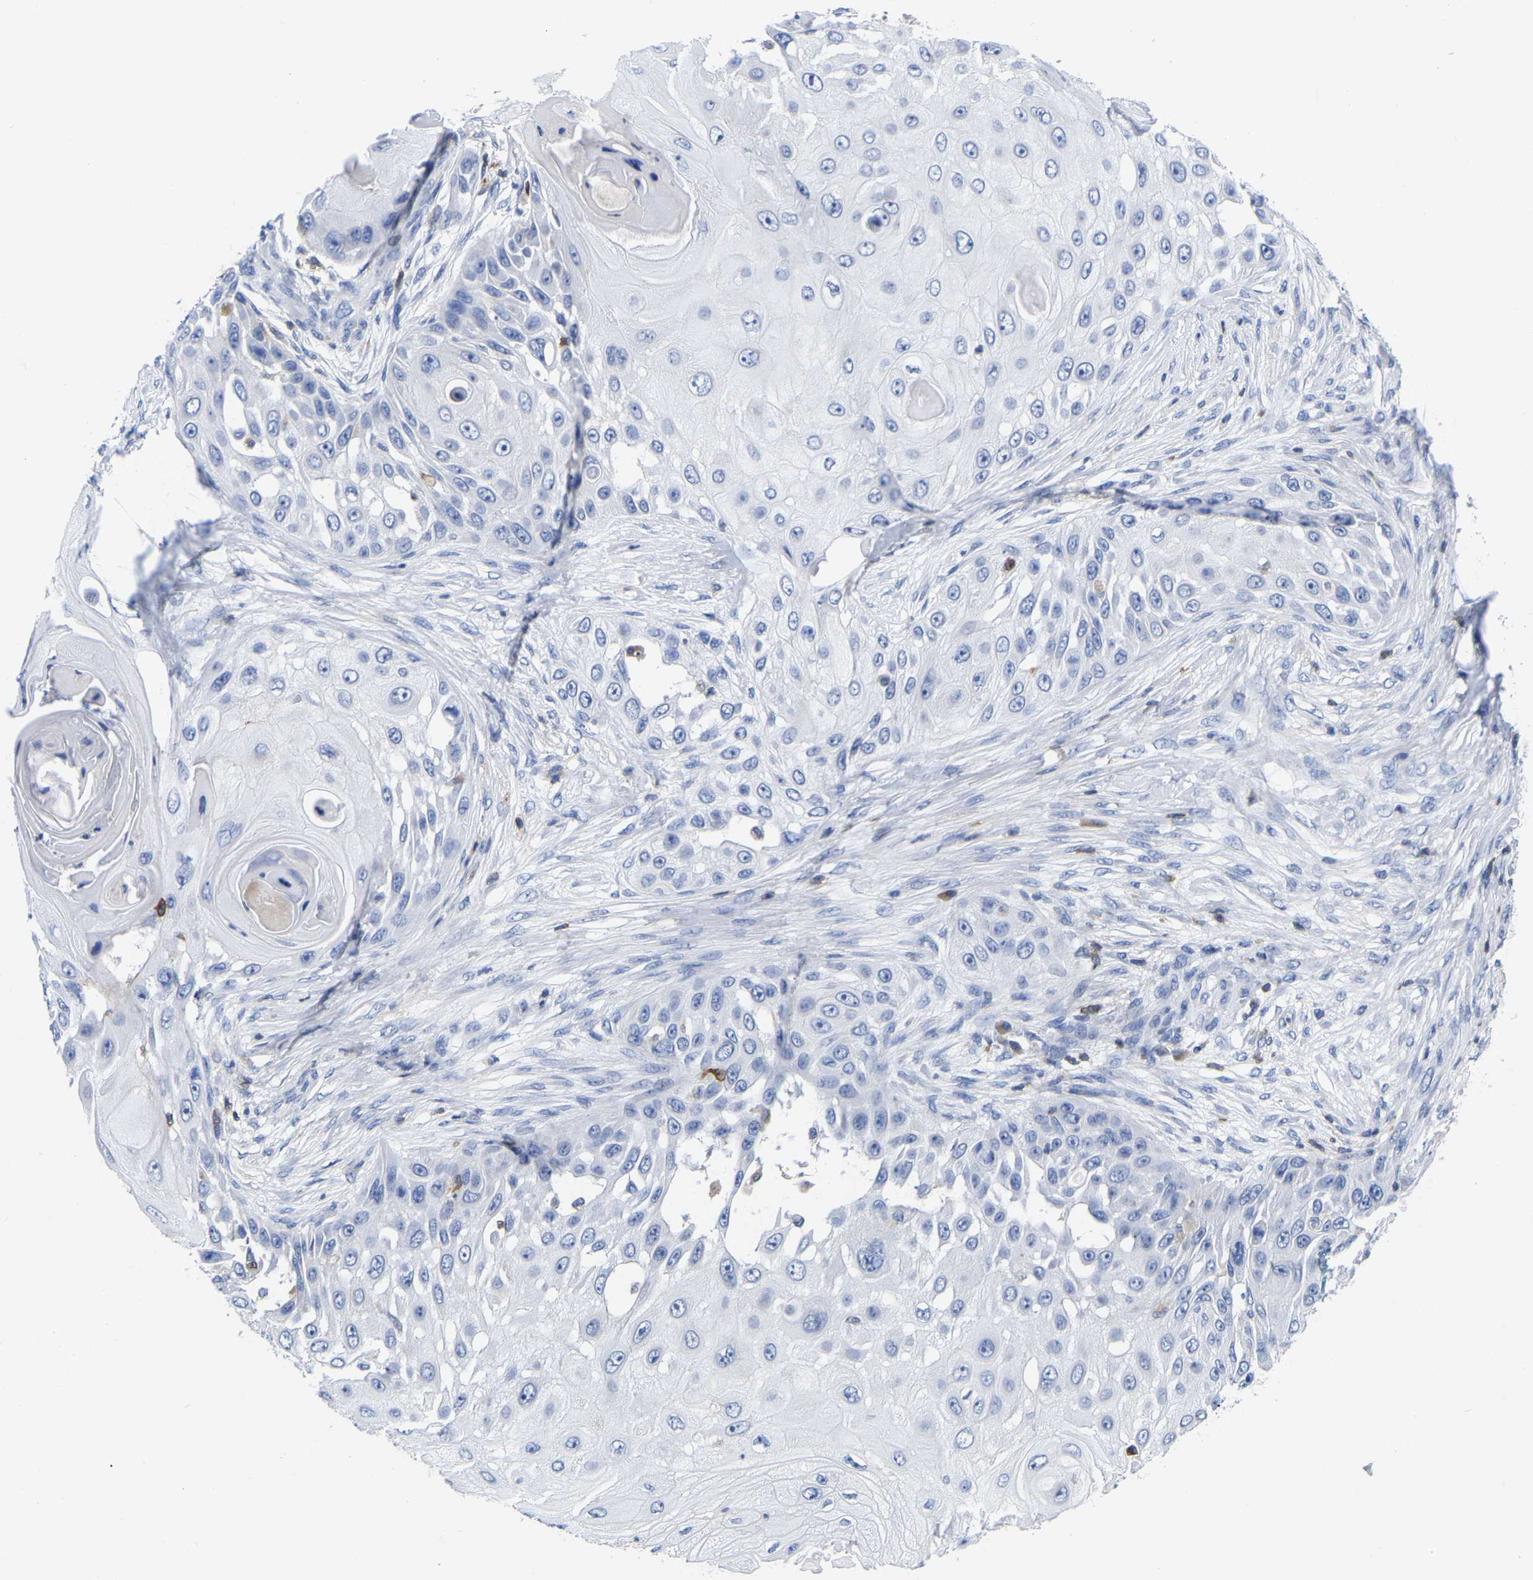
{"staining": {"intensity": "negative", "quantity": "none", "location": "none"}, "tissue": "skin cancer", "cell_type": "Tumor cells", "image_type": "cancer", "snomed": [{"axis": "morphology", "description": "Squamous cell carcinoma, NOS"}, {"axis": "topography", "description": "Skin"}], "caption": "This histopathology image is of skin squamous cell carcinoma stained with IHC to label a protein in brown with the nuclei are counter-stained blue. There is no expression in tumor cells.", "gene": "PTPN7", "patient": {"sex": "female", "age": 44}}